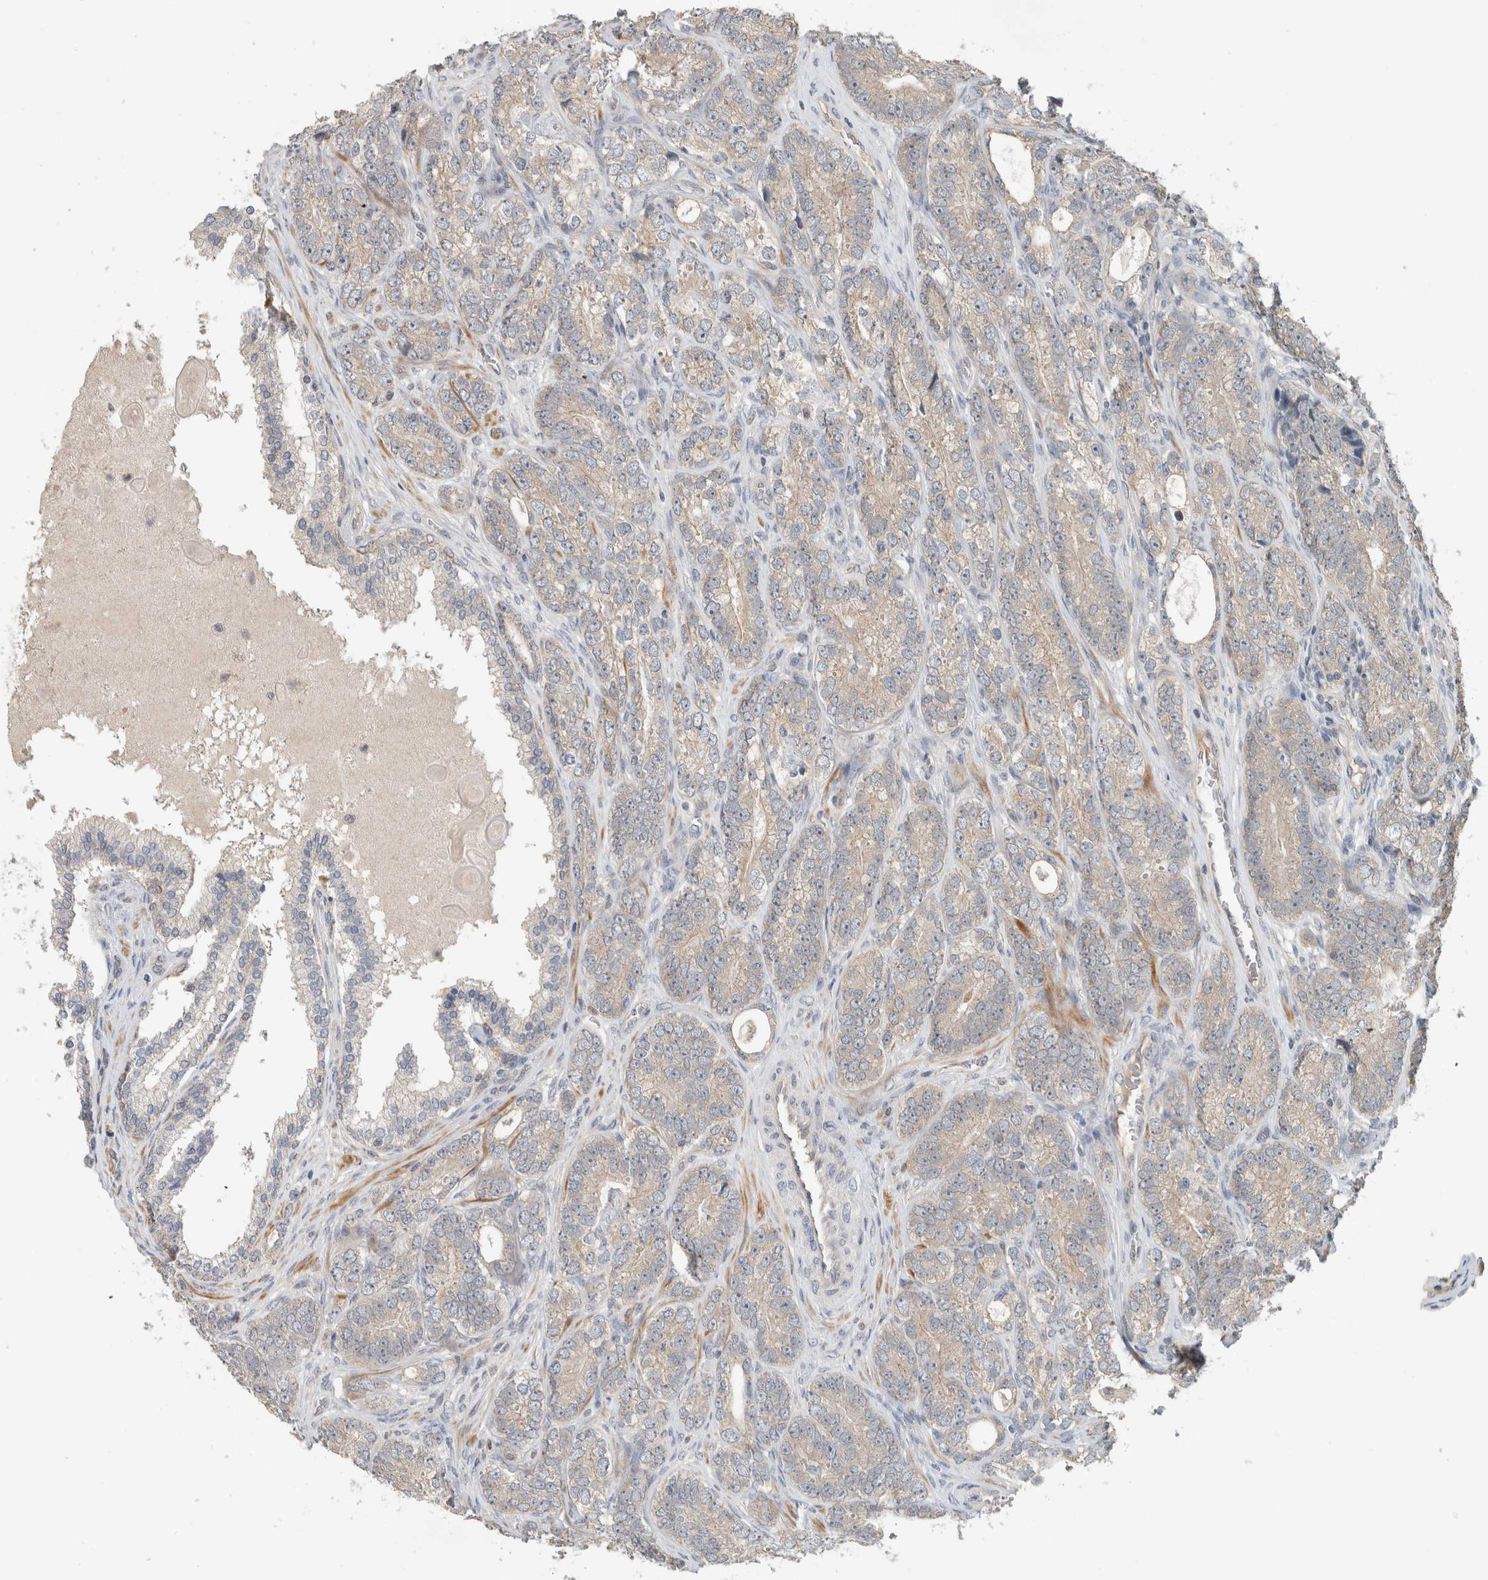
{"staining": {"intensity": "negative", "quantity": "none", "location": "none"}, "tissue": "prostate cancer", "cell_type": "Tumor cells", "image_type": "cancer", "snomed": [{"axis": "morphology", "description": "Adenocarcinoma, High grade"}, {"axis": "topography", "description": "Prostate"}], "caption": "DAB immunohistochemical staining of prostate cancer reveals no significant expression in tumor cells.", "gene": "ERCC6L2", "patient": {"sex": "male", "age": 56}}